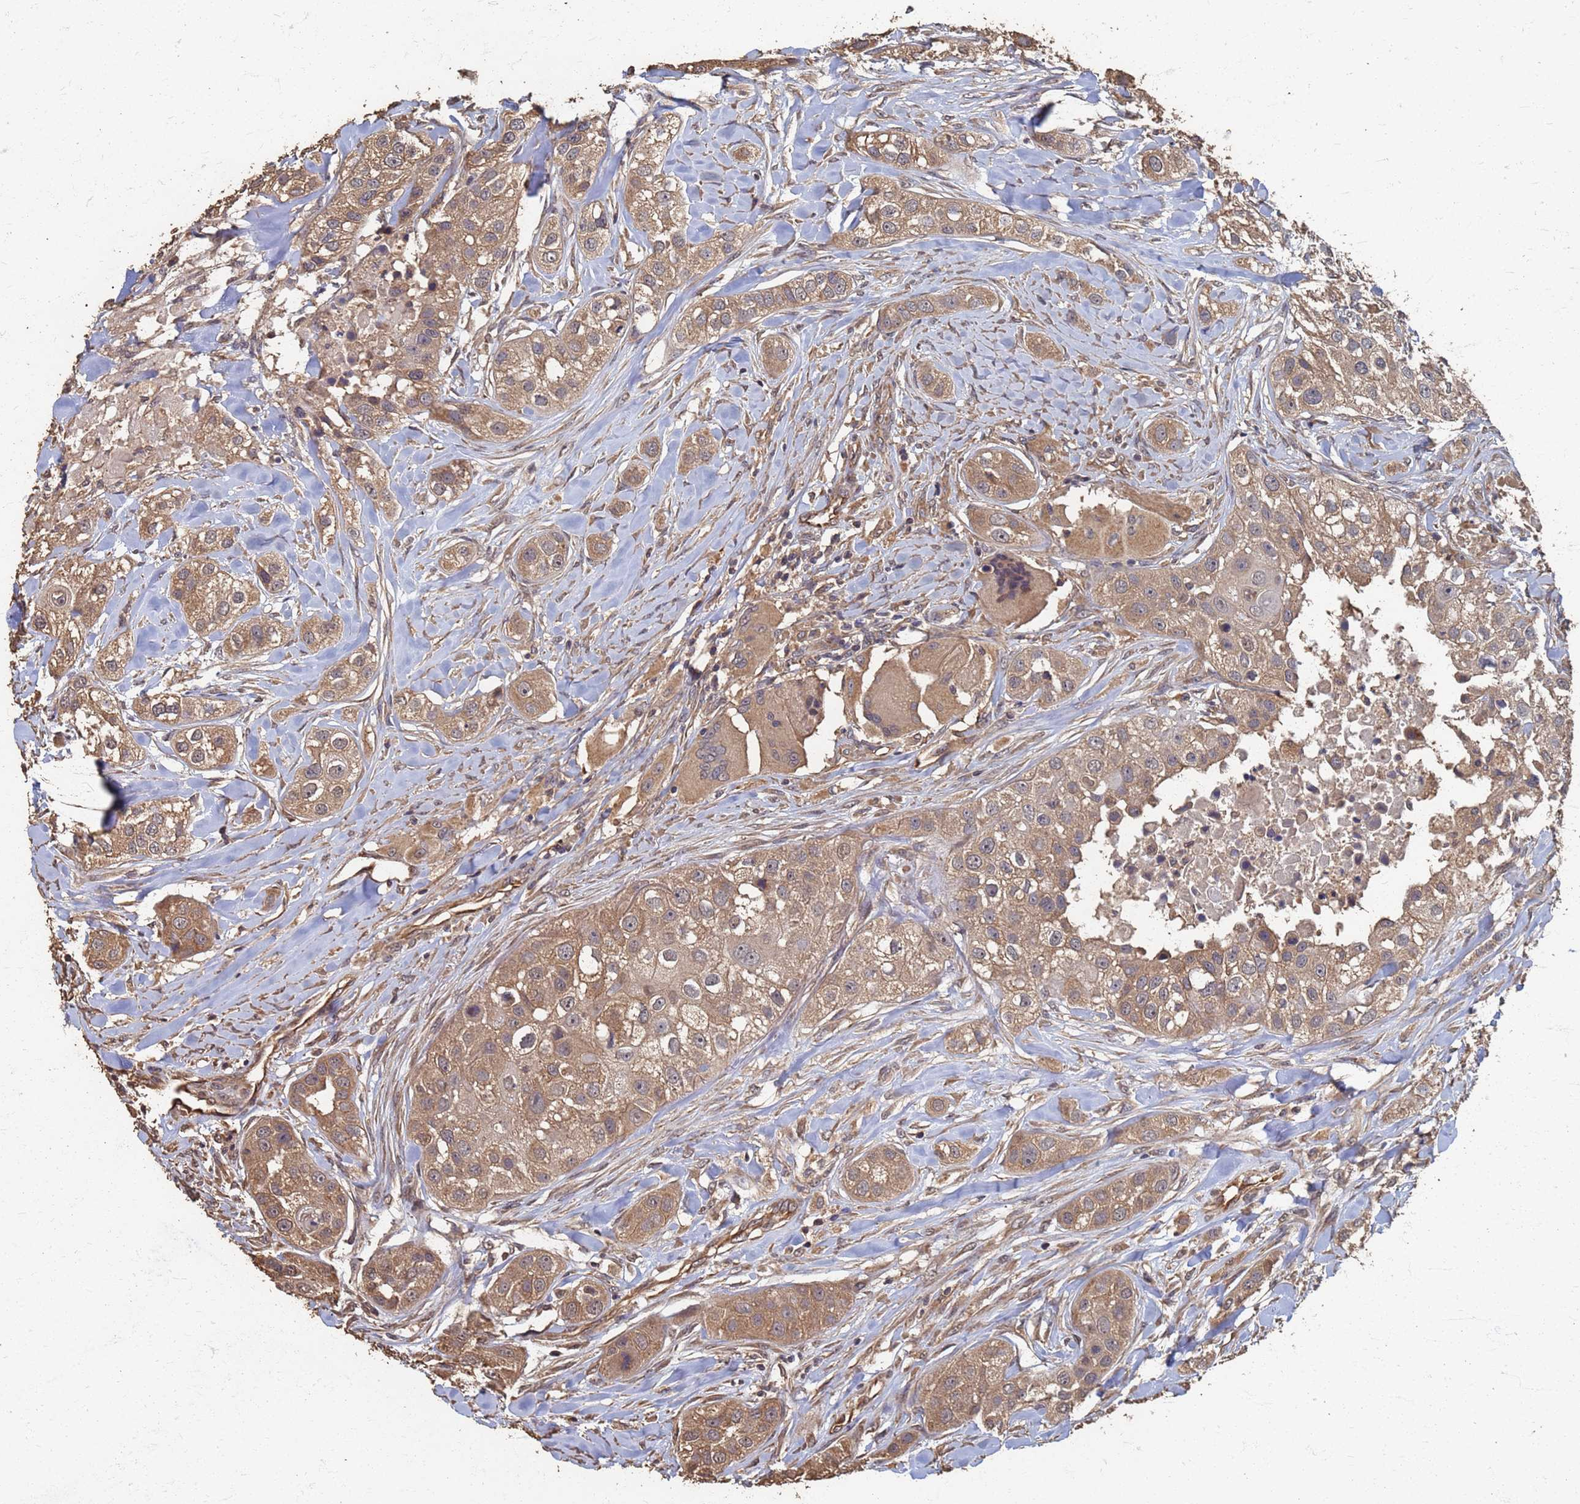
{"staining": {"intensity": "moderate", "quantity": ">75%", "location": "cytoplasmic/membranous"}, "tissue": "head and neck cancer", "cell_type": "Tumor cells", "image_type": "cancer", "snomed": [{"axis": "morphology", "description": "Normal tissue, NOS"}, {"axis": "morphology", "description": "Squamous cell carcinoma, NOS"}, {"axis": "topography", "description": "Skeletal muscle"}, {"axis": "topography", "description": "Head-Neck"}], "caption": "About >75% of tumor cells in head and neck cancer (squamous cell carcinoma) show moderate cytoplasmic/membranous protein positivity as visualized by brown immunohistochemical staining.", "gene": "DPH5", "patient": {"sex": "male", "age": 51}}